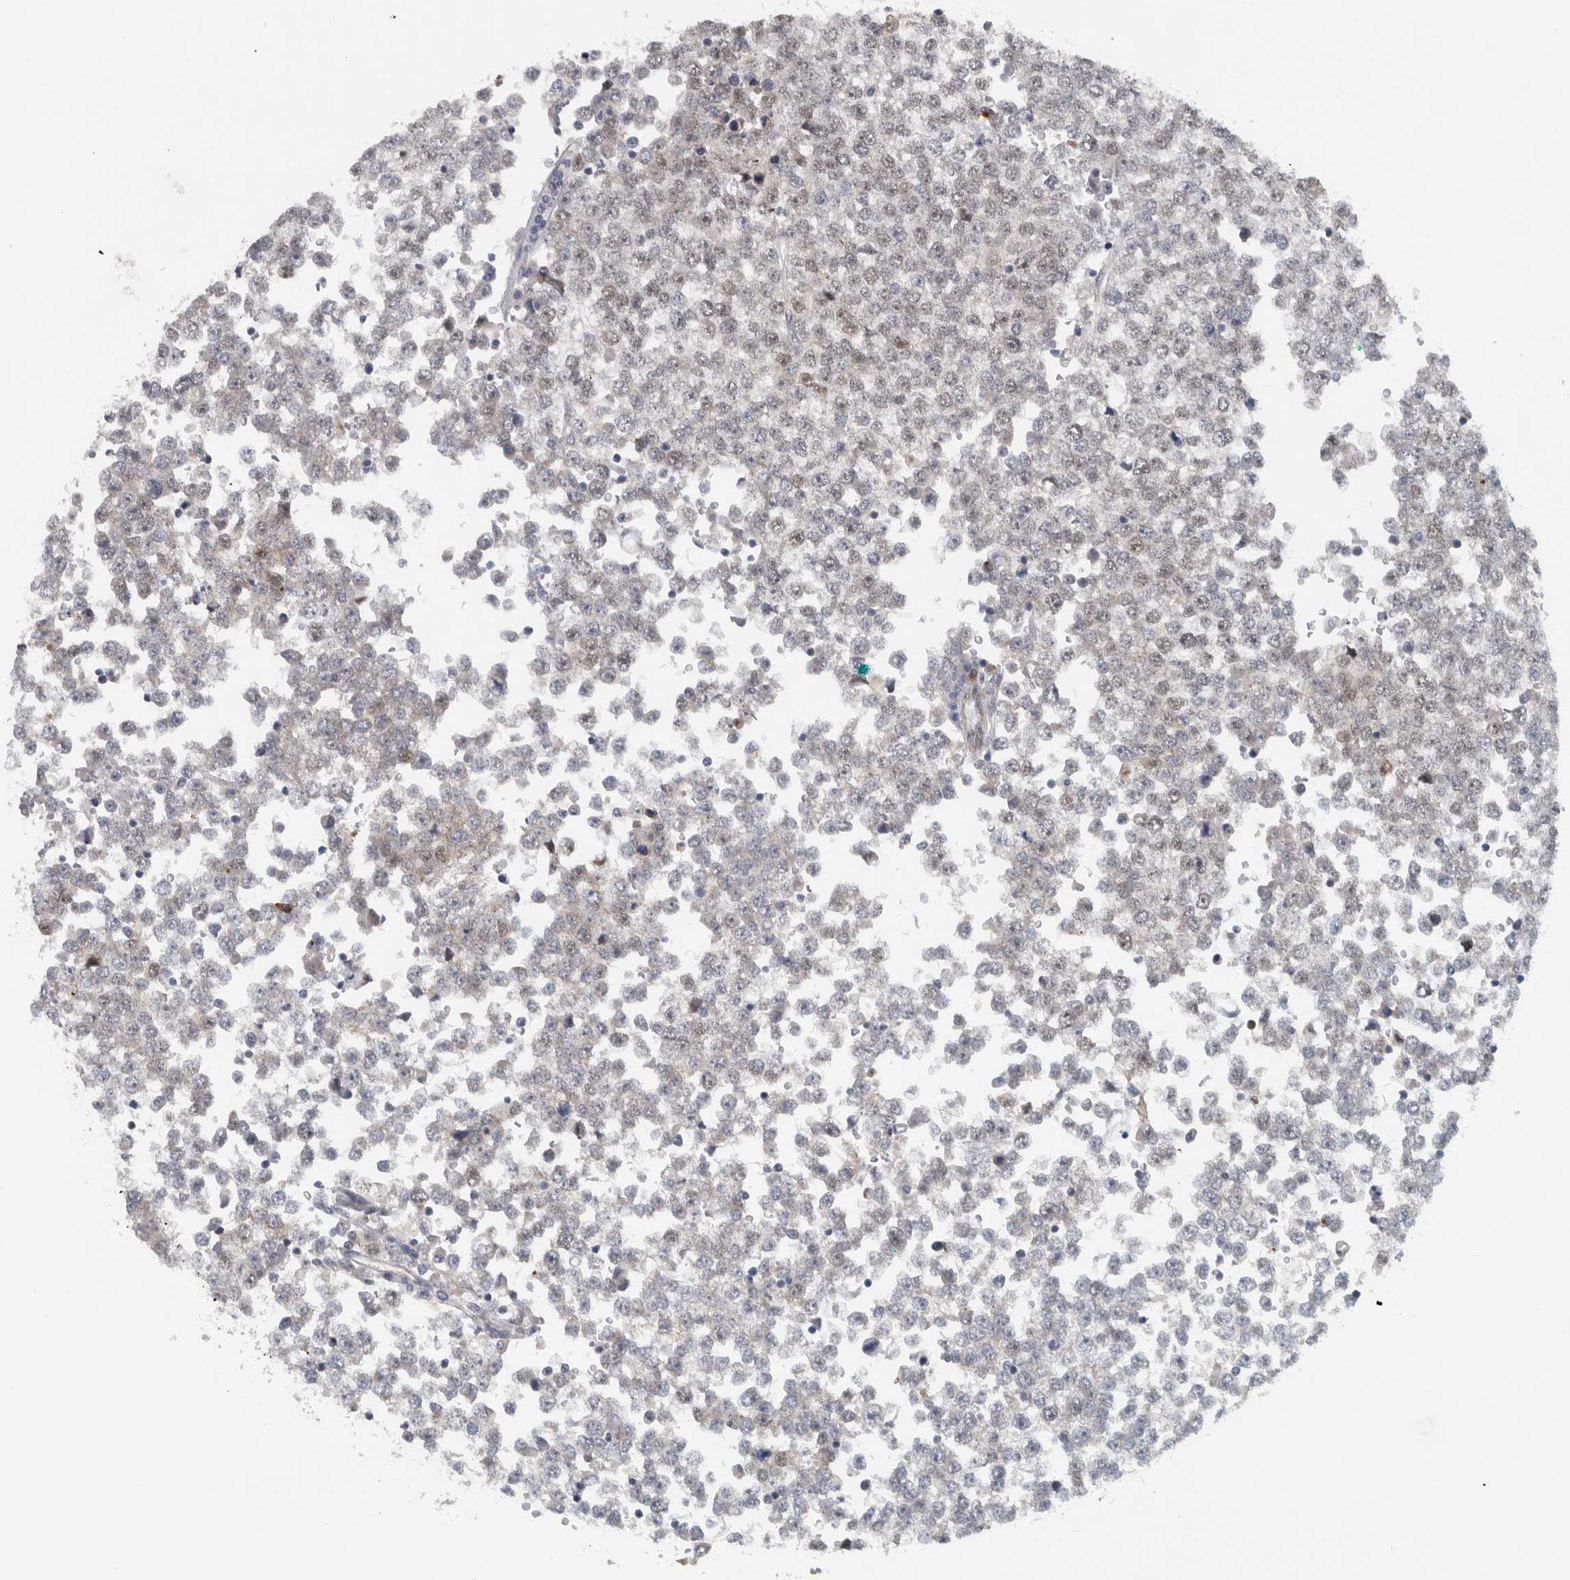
{"staining": {"intensity": "weak", "quantity": "25%-75%", "location": "nuclear"}, "tissue": "testis cancer", "cell_type": "Tumor cells", "image_type": "cancer", "snomed": [{"axis": "morphology", "description": "Seminoma, NOS"}, {"axis": "topography", "description": "Testis"}], "caption": "Testis cancer stained for a protein displays weak nuclear positivity in tumor cells.", "gene": "ADPRM", "patient": {"sex": "male", "age": 65}}